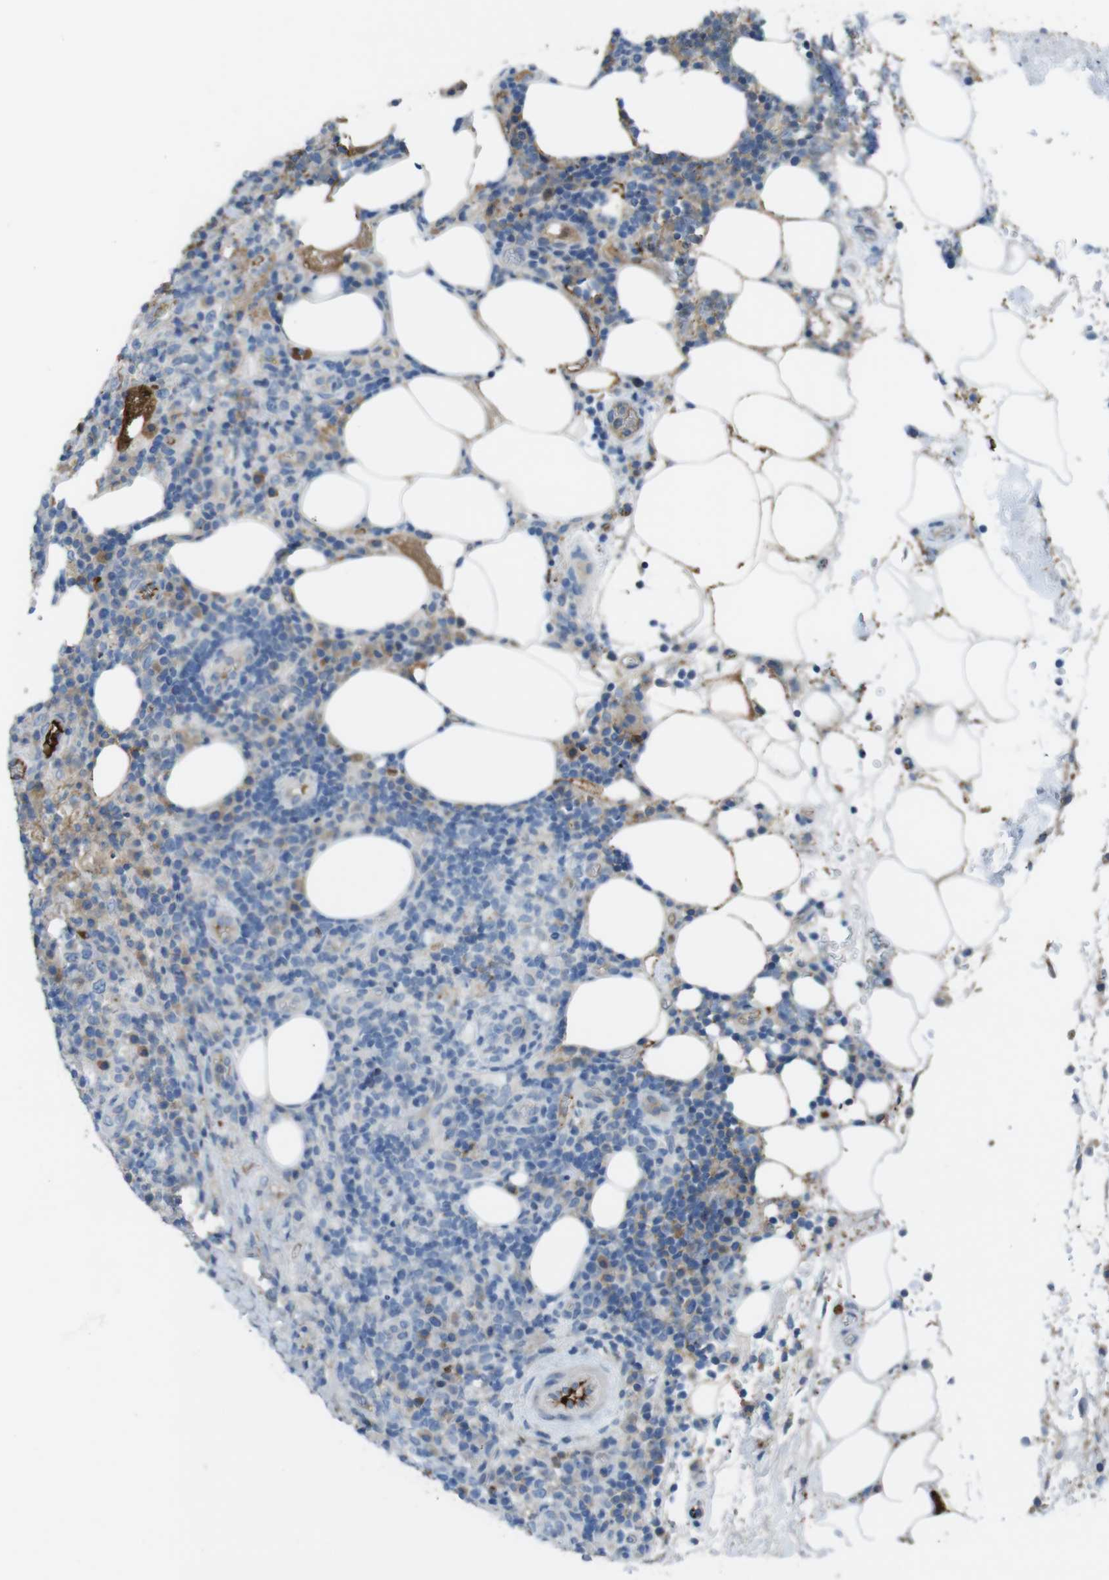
{"staining": {"intensity": "weak", "quantity": "<25%", "location": "cytoplasmic/membranous"}, "tissue": "lymphoma", "cell_type": "Tumor cells", "image_type": "cancer", "snomed": [{"axis": "morphology", "description": "Malignant lymphoma, non-Hodgkin's type, High grade"}, {"axis": "topography", "description": "Lymph node"}], "caption": "A micrograph of lymphoma stained for a protein shows no brown staining in tumor cells.", "gene": "LTBP4", "patient": {"sex": "female", "age": 76}}